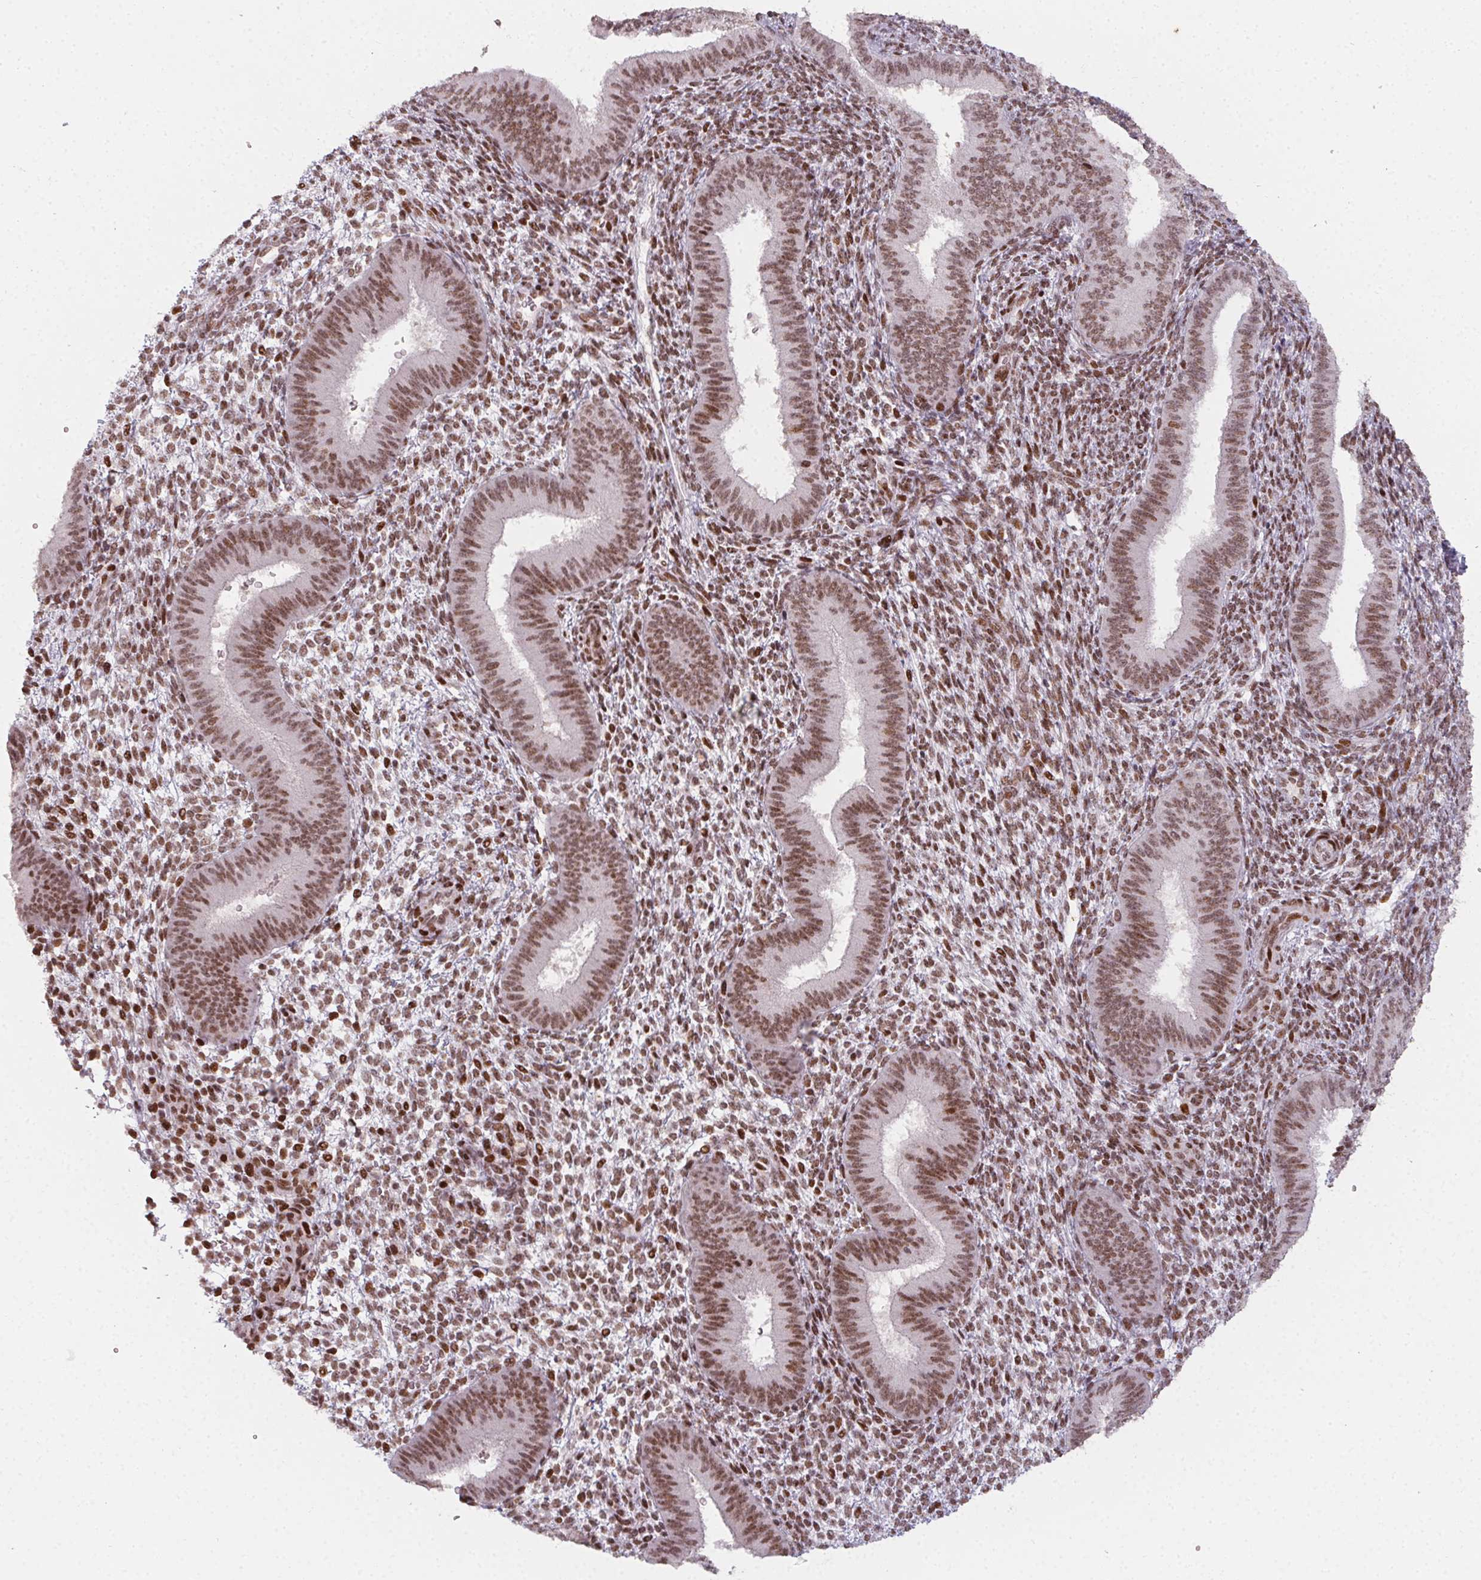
{"staining": {"intensity": "moderate", "quantity": "25%-75%", "location": "nuclear"}, "tissue": "endometrium", "cell_type": "Cells in endometrial stroma", "image_type": "normal", "snomed": [{"axis": "morphology", "description": "Normal tissue, NOS"}, {"axis": "topography", "description": "Endometrium"}], "caption": "IHC photomicrograph of benign endometrium: human endometrium stained using immunohistochemistry demonstrates medium levels of moderate protein expression localized specifically in the nuclear of cells in endometrial stroma, appearing as a nuclear brown color.", "gene": "KMT2A", "patient": {"sex": "female", "age": 39}}